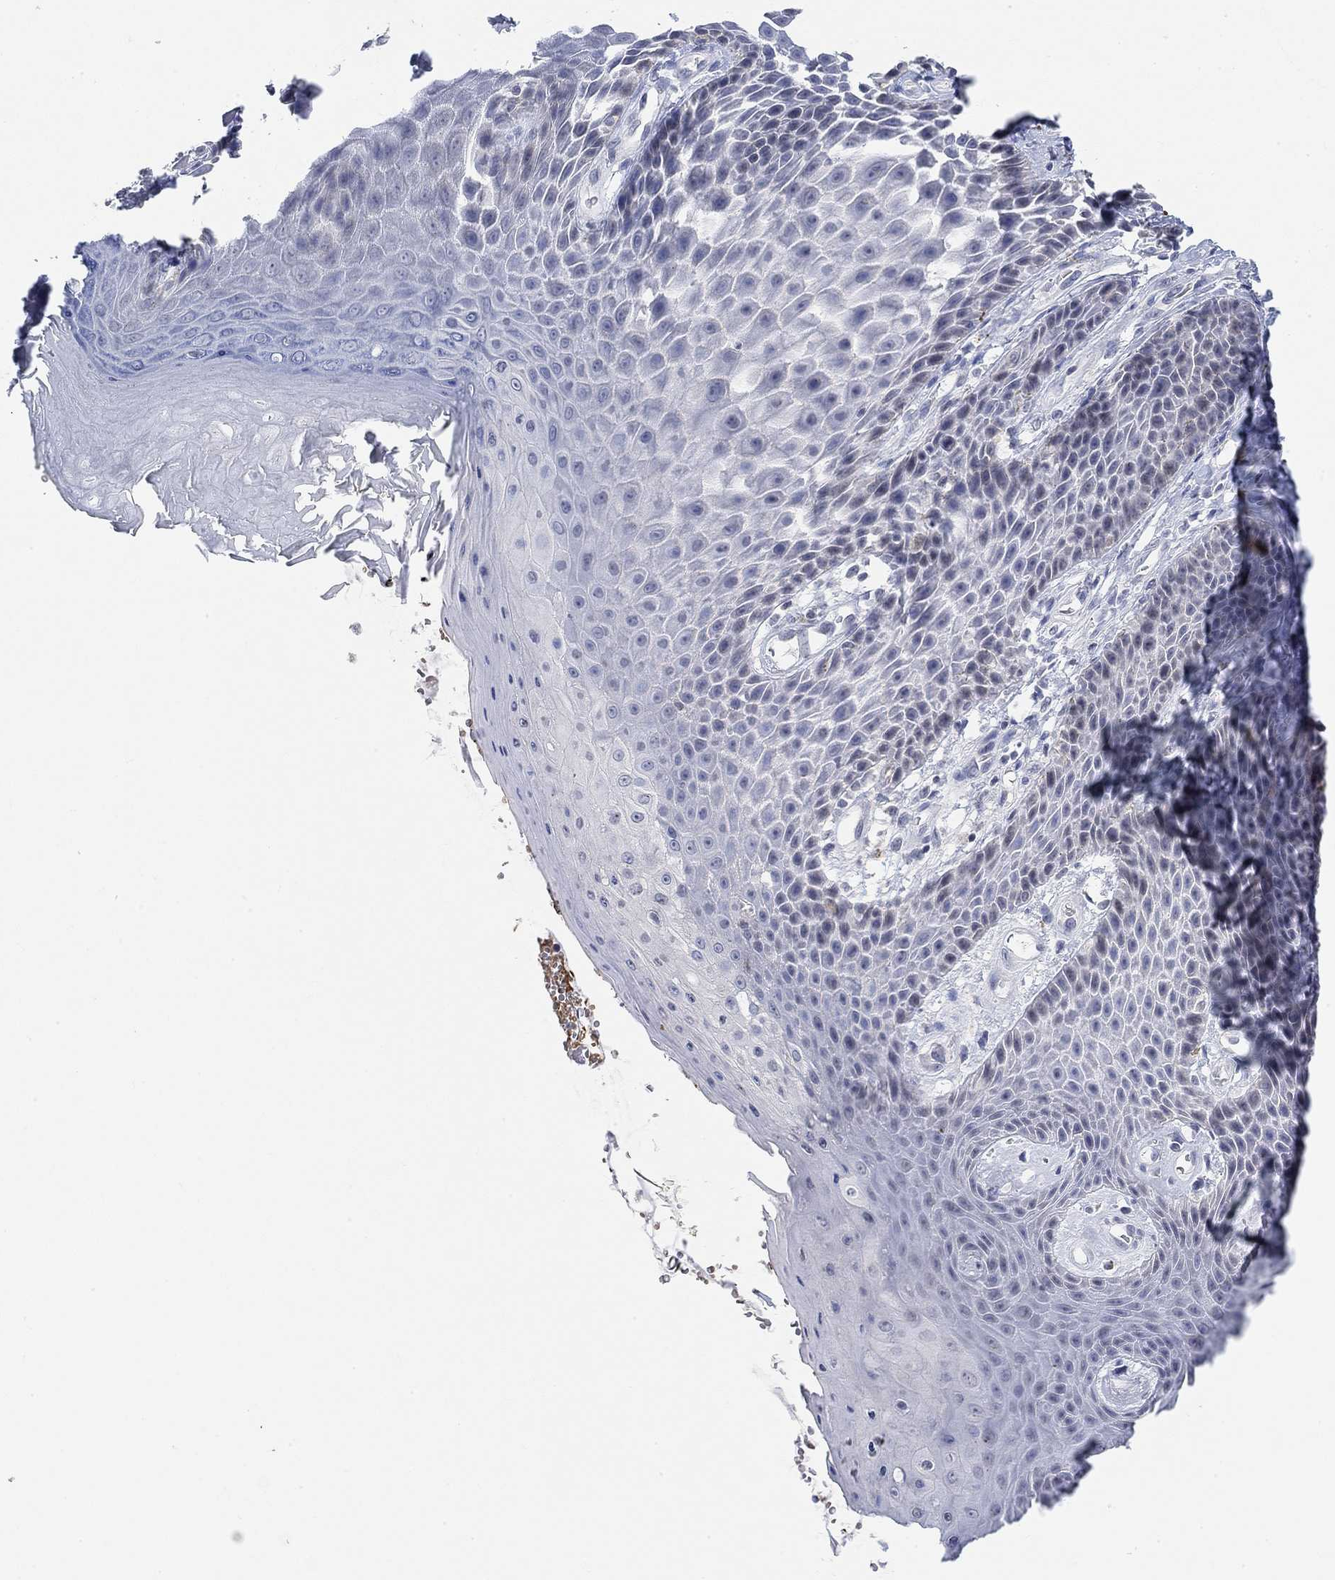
{"staining": {"intensity": "negative", "quantity": "none", "location": "none"}, "tissue": "skin", "cell_type": "Epidermal cells", "image_type": "normal", "snomed": [{"axis": "morphology", "description": "Normal tissue, NOS"}, {"axis": "topography", "description": "Skeletal muscle"}, {"axis": "topography", "description": "Anal"}, {"axis": "topography", "description": "Peripheral nerve tissue"}], "caption": "Photomicrograph shows no significant protein positivity in epidermal cells of unremarkable skin. Nuclei are stained in blue.", "gene": "ATP6V1E2", "patient": {"sex": "male", "age": 53}}